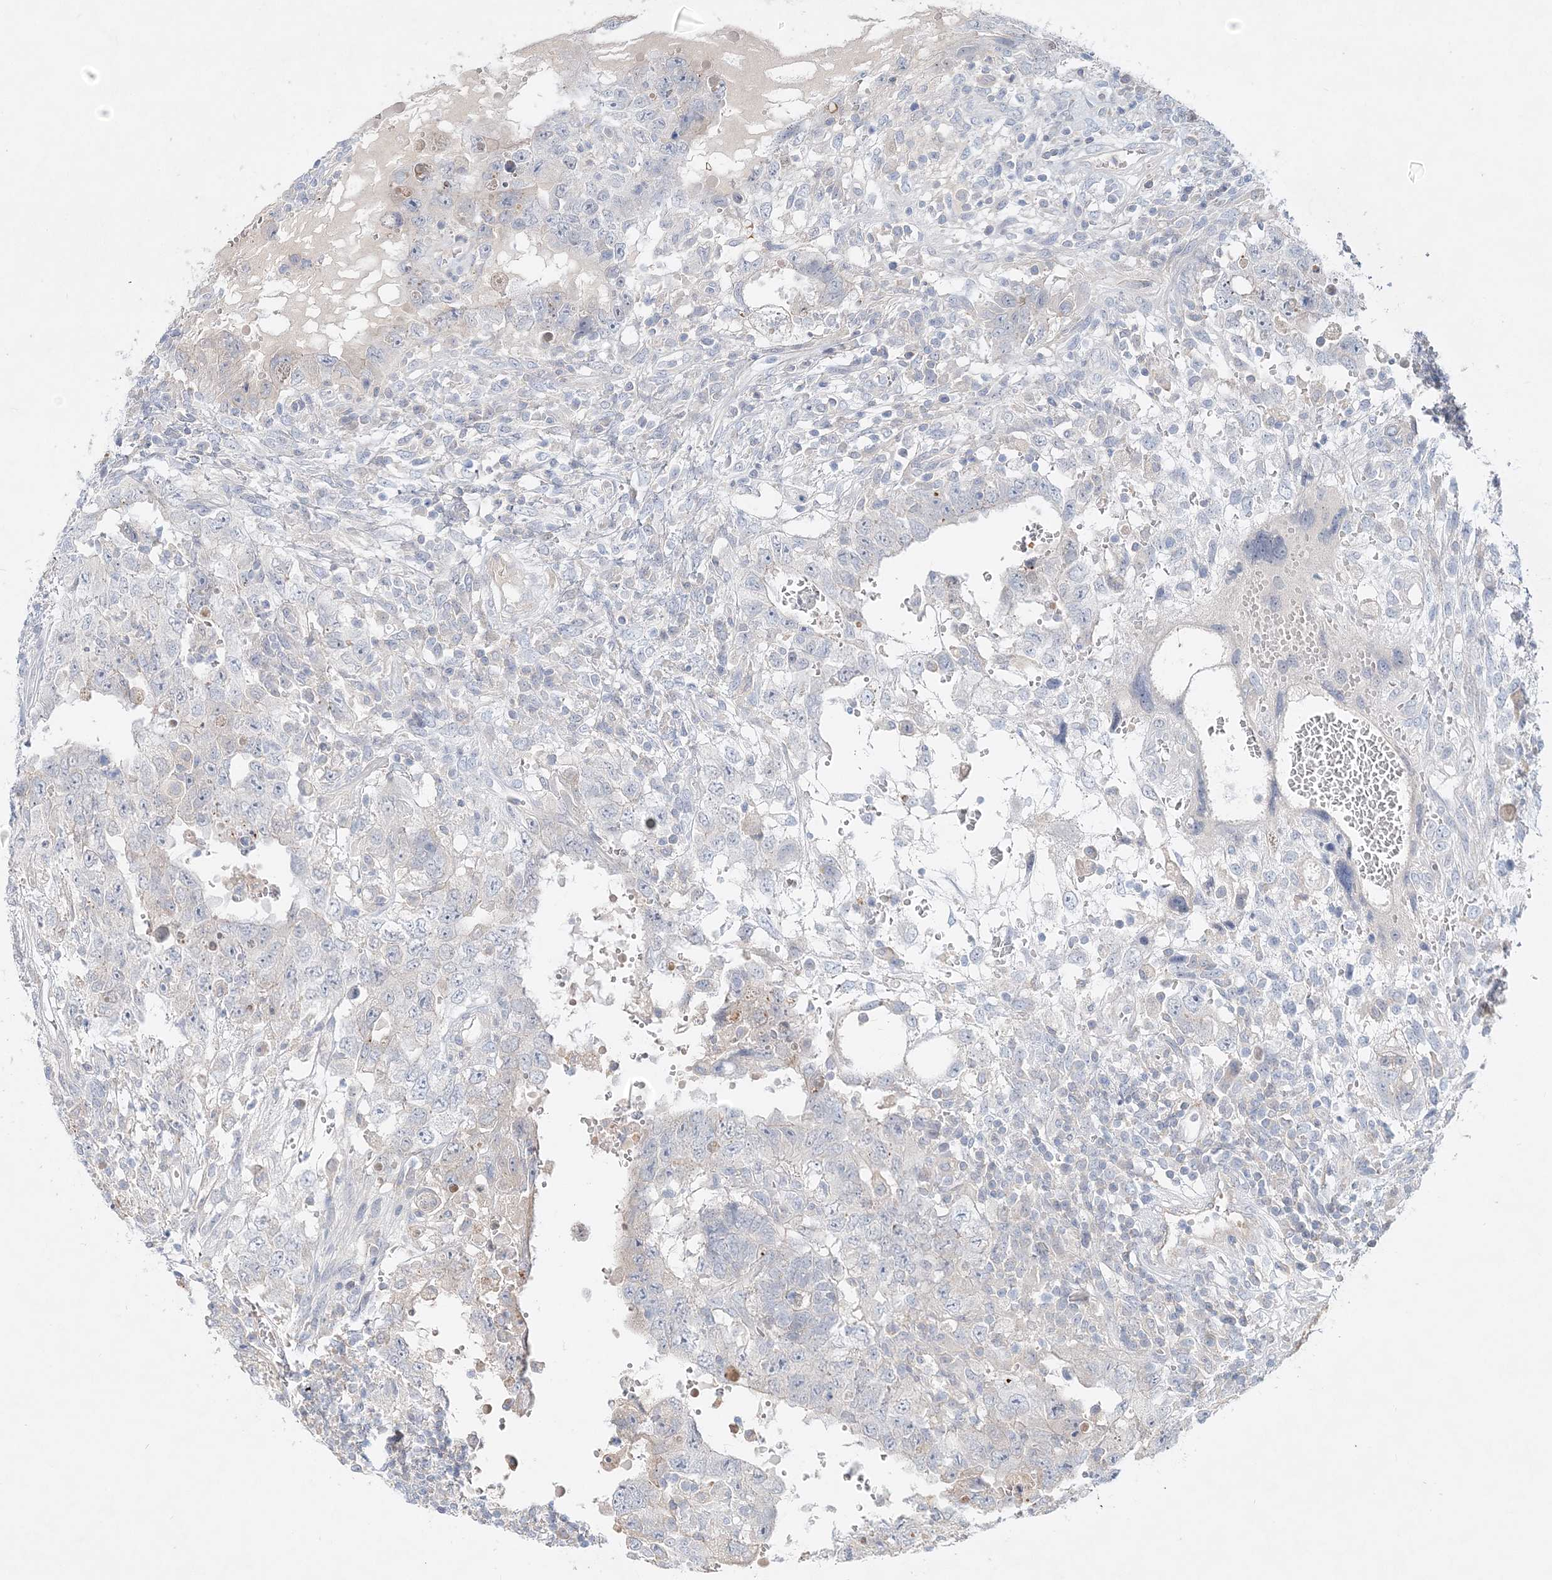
{"staining": {"intensity": "negative", "quantity": "none", "location": "none"}, "tissue": "testis cancer", "cell_type": "Tumor cells", "image_type": "cancer", "snomed": [{"axis": "morphology", "description": "Carcinoma, Embryonal, NOS"}, {"axis": "topography", "description": "Testis"}], "caption": "Protein analysis of testis embryonal carcinoma shows no significant expression in tumor cells.", "gene": "DNAH5", "patient": {"sex": "male", "age": 26}}